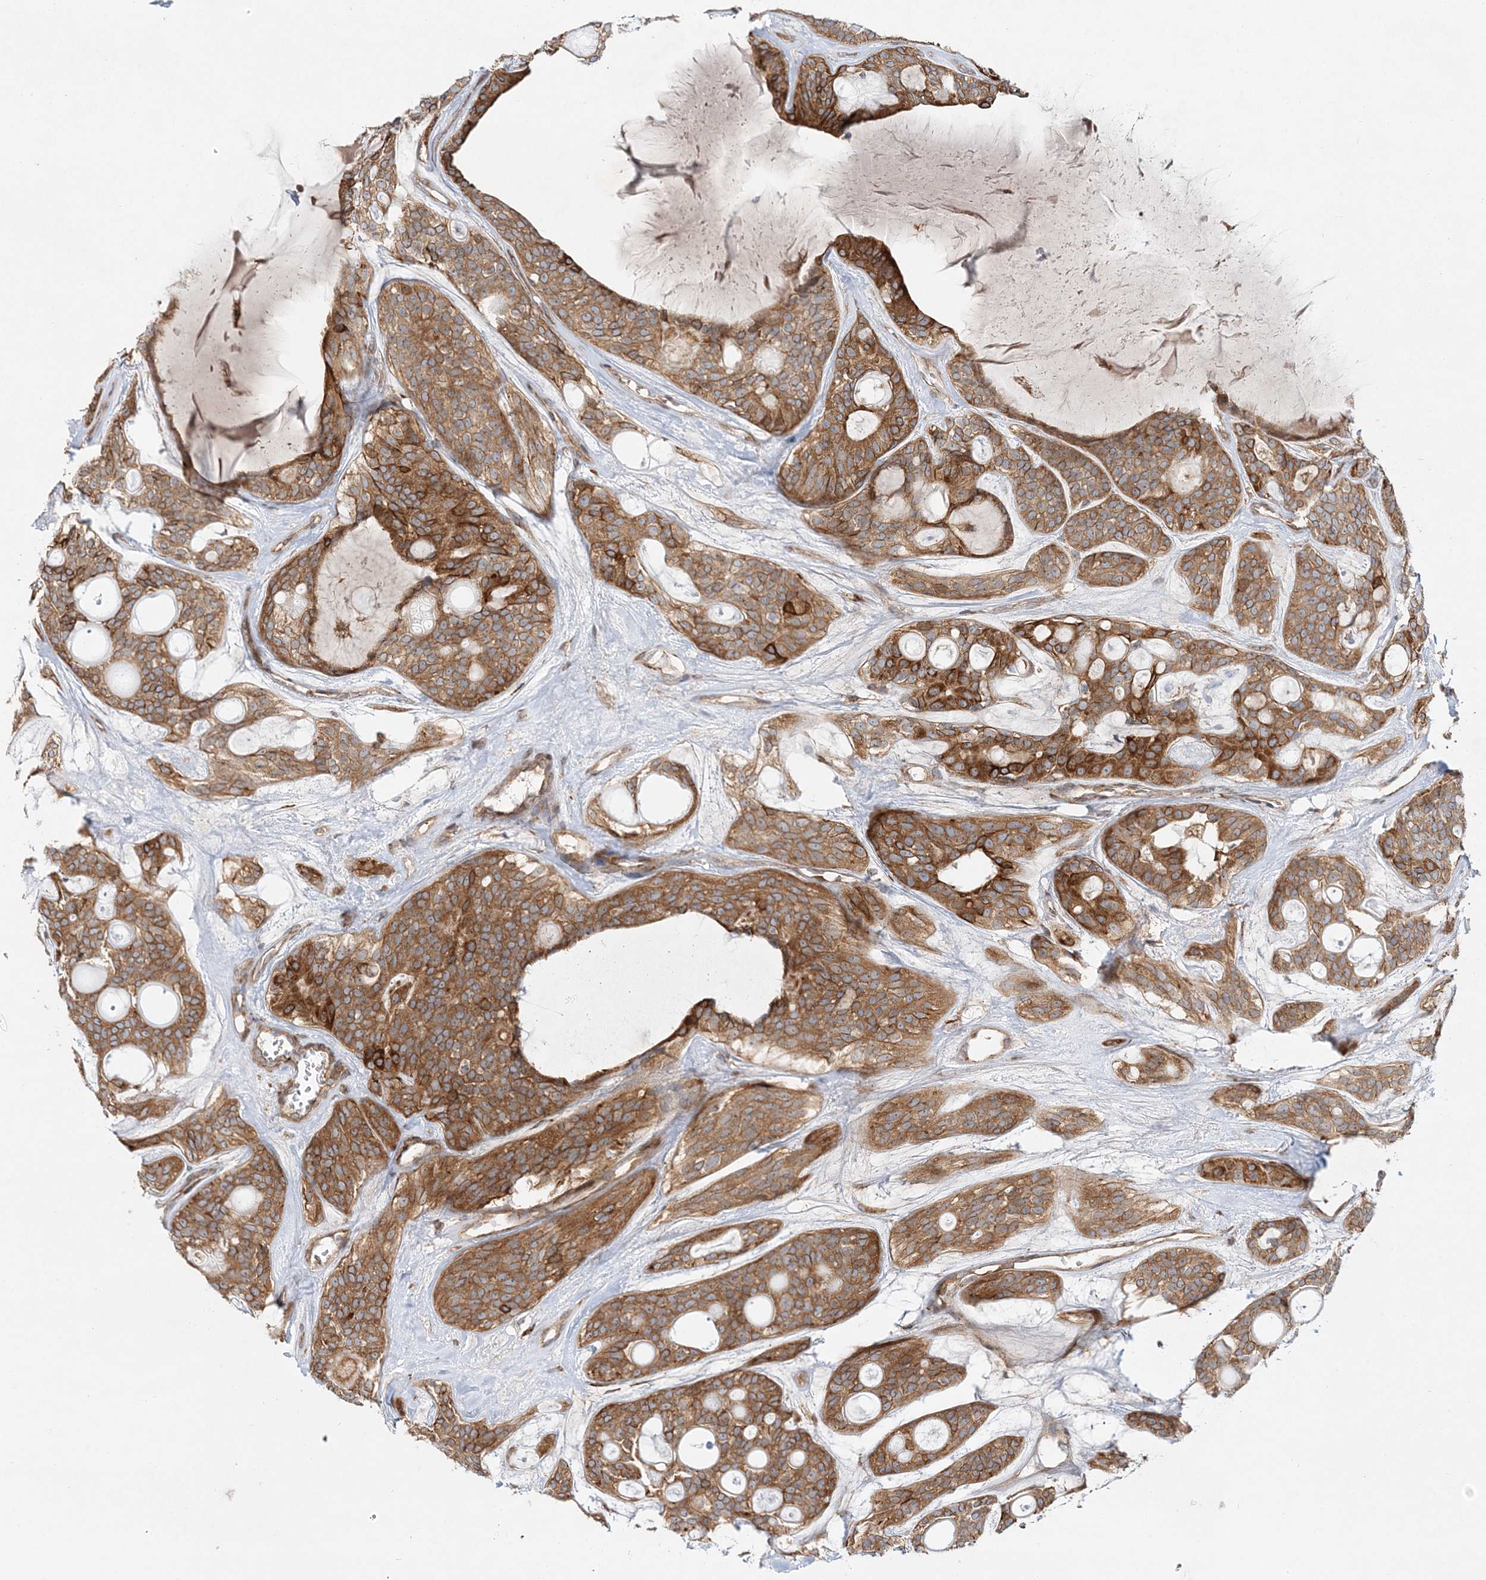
{"staining": {"intensity": "moderate", "quantity": ">75%", "location": "cytoplasmic/membranous"}, "tissue": "head and neck cancer", "cell_type": "Tumor cells", "image_type": "cancer", "snomed": [{"axis": "morphology", "description": "Adenocarcinoma, NOS"}, {"axis": "topography", "description": "Head-Neck"}], "caption": "Immunohistochemistry staining of head and neck adenocarcinoma, which reveals medium levels of moderate cytoplasmic/membranous expression in approximately >75% of tumor cells indicating moderate cytoplasmic/membranous protein expression. The staining was performed using DAB (brown) for protein detection and nuclei were counterstained in hematoxylin (blue).", "gene": "ZFYVE16", "patient": {"sex": "male", "age": 66}}